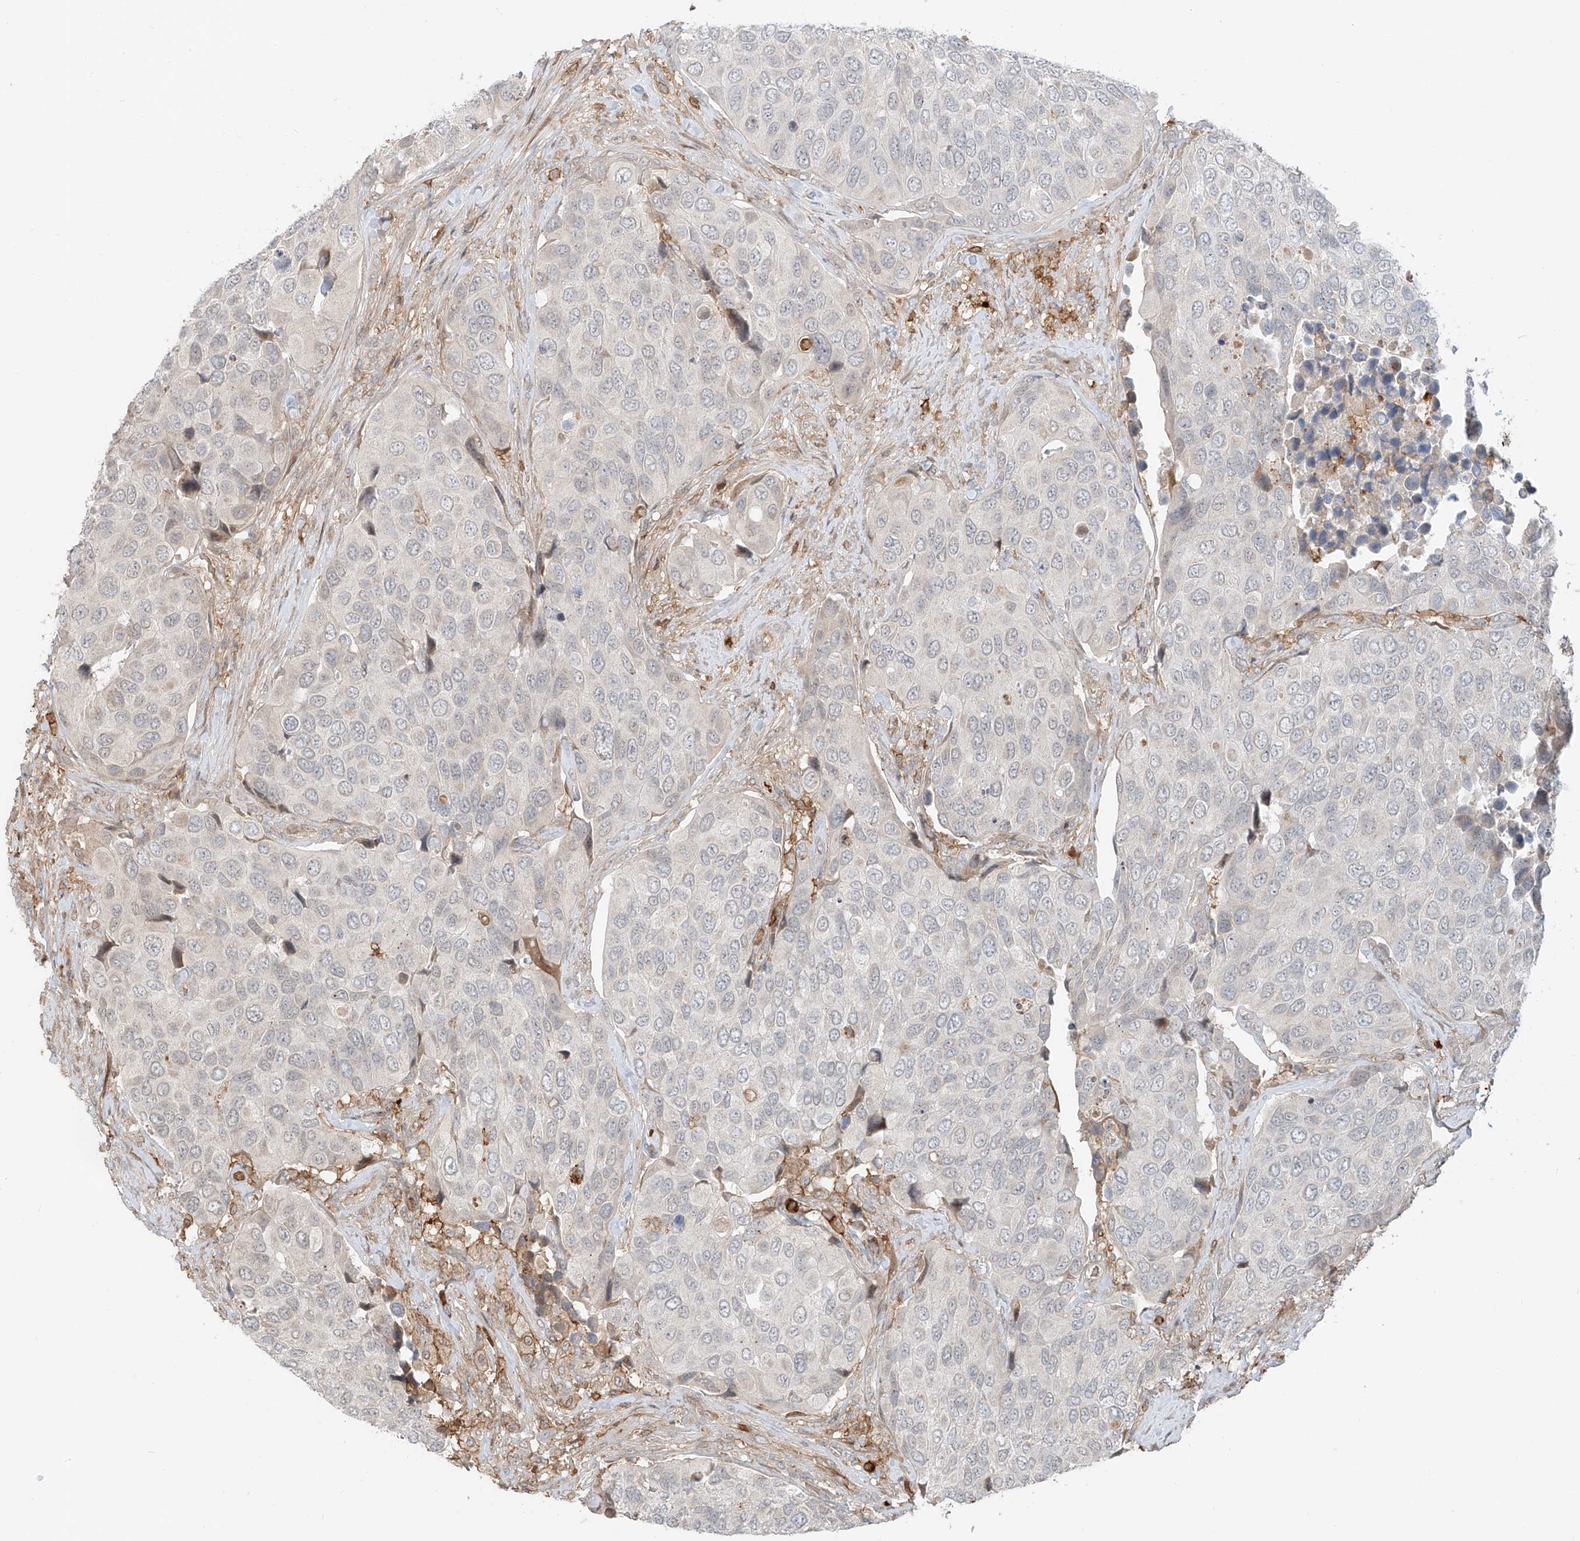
{"staining": {"intensity": "negative", "quantity": "none", "location": "none"}, "tissue": "urothelial cancer", "cell_type": "Tumor cells", "image_type": "cancer", "snomed": [{"axis": "morphology", "description": "Urothelial carcinoma, High grade"}, {"axis": "topography", "description": "Urinary bladder"}], "caption": "IHC image of neoplastic tissue: human urothelial carcinoma (high-grade) stained with DAB reveals no significant protein expression in tumor cells. Brightfield microscopy of immunohistochemistry stained with DAB (brown) and hematoxylin (blue), captured at high magnification.", "gene": "CEP162", "patient": {"sex": "male", "age": 74}}